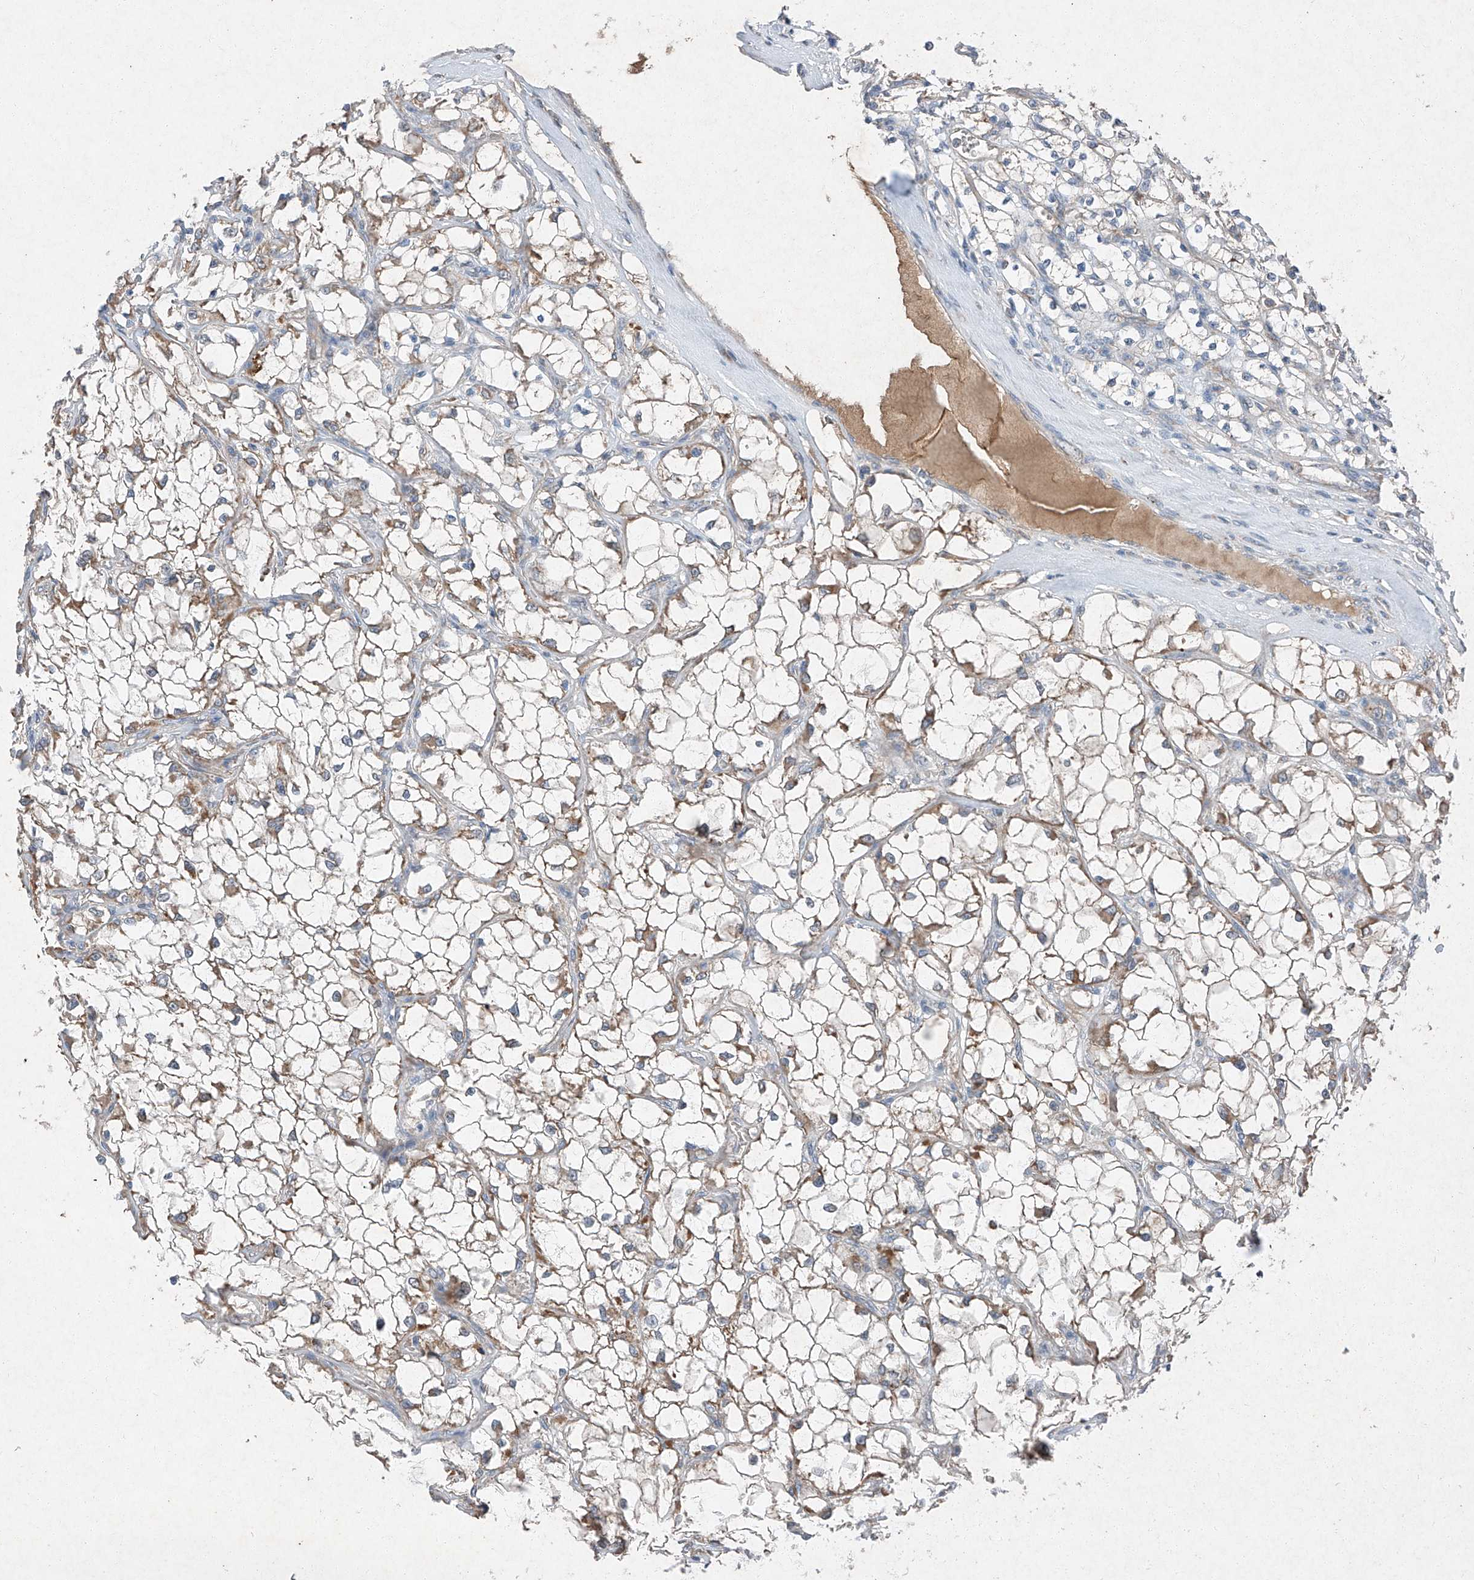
{"staining": {"intensity": "negative", "quantity": "none", "location": "none"}, "tissue": "renal cancer", "cell_type": "Tumor cells", "image_type": "cancer", "snomed": [{"axis": "morphology", "description": "Adenocarcinoma, NOS"}, {"axis": "topography", "description": "Kidney"}], "caption": "High power microscopy micrograph of an immunohistochemistry (IHC) histopathology image of renal cancer (adenocarcinoma), revealing no significant expression in tumor cells.", "gene": "RUSC1", "patient": {"sex": "female", "age": 69}}